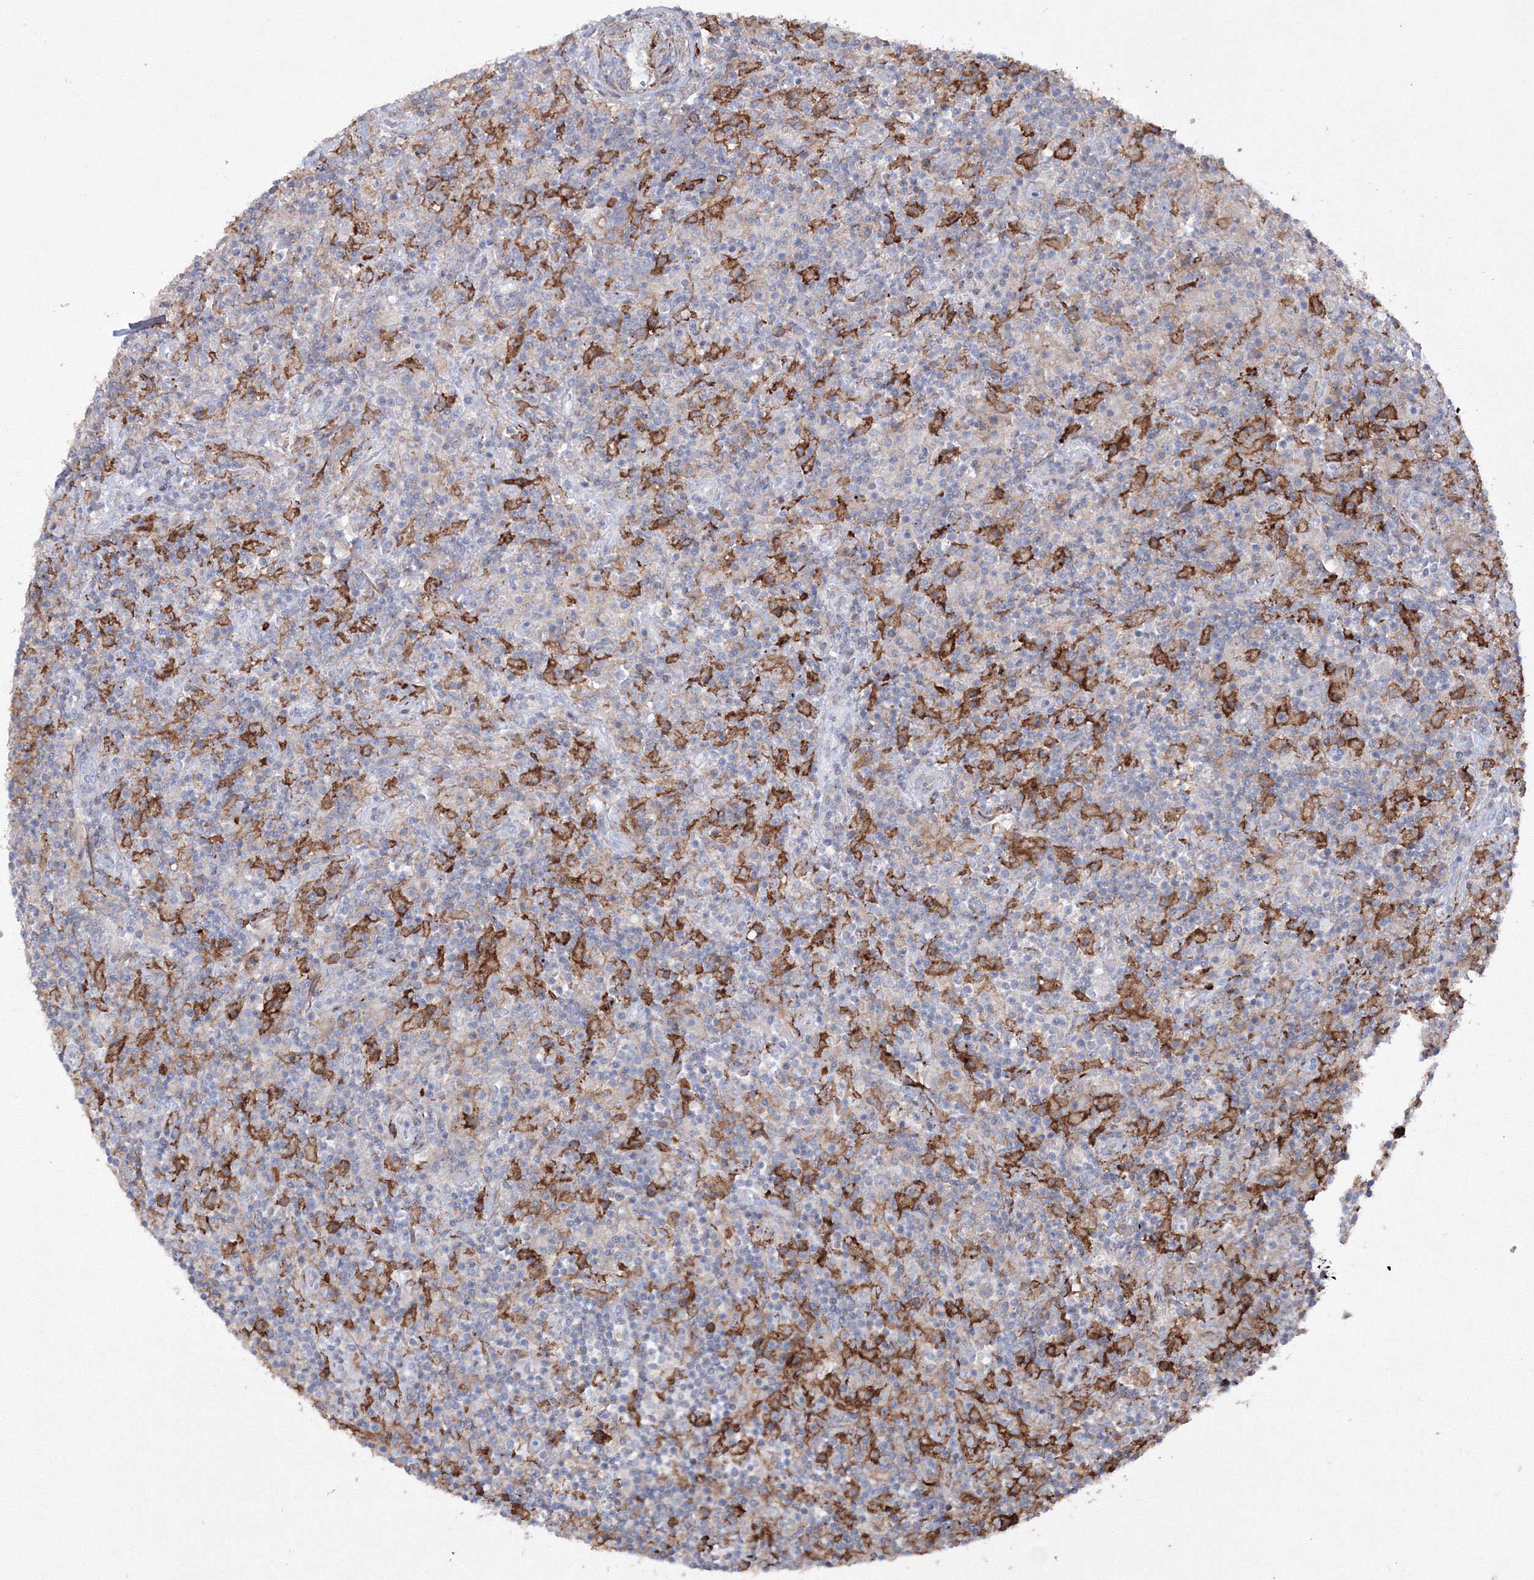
{"staining": {"intensity": "moderate", "quantity": "<25%", "location": "cytoplasmic/membranous"}, "tissue": "lymphoma", "cell_type": "Tumor cells", "image_type": "cancer", "snomed": [{"axis": "morphology", "description": "Hodgkin's disease, NOS"}, {"axis": "topography", "description": "Lymph node"}], "caption": "A high-resolution photomicrograph shows IHC staining of lymphoma, which shows moderate cytoplasmic/membranous staining in about <25% of tumor cells.", "gene": "GPR82", "patient": {"sex": "male", "age": 70}}